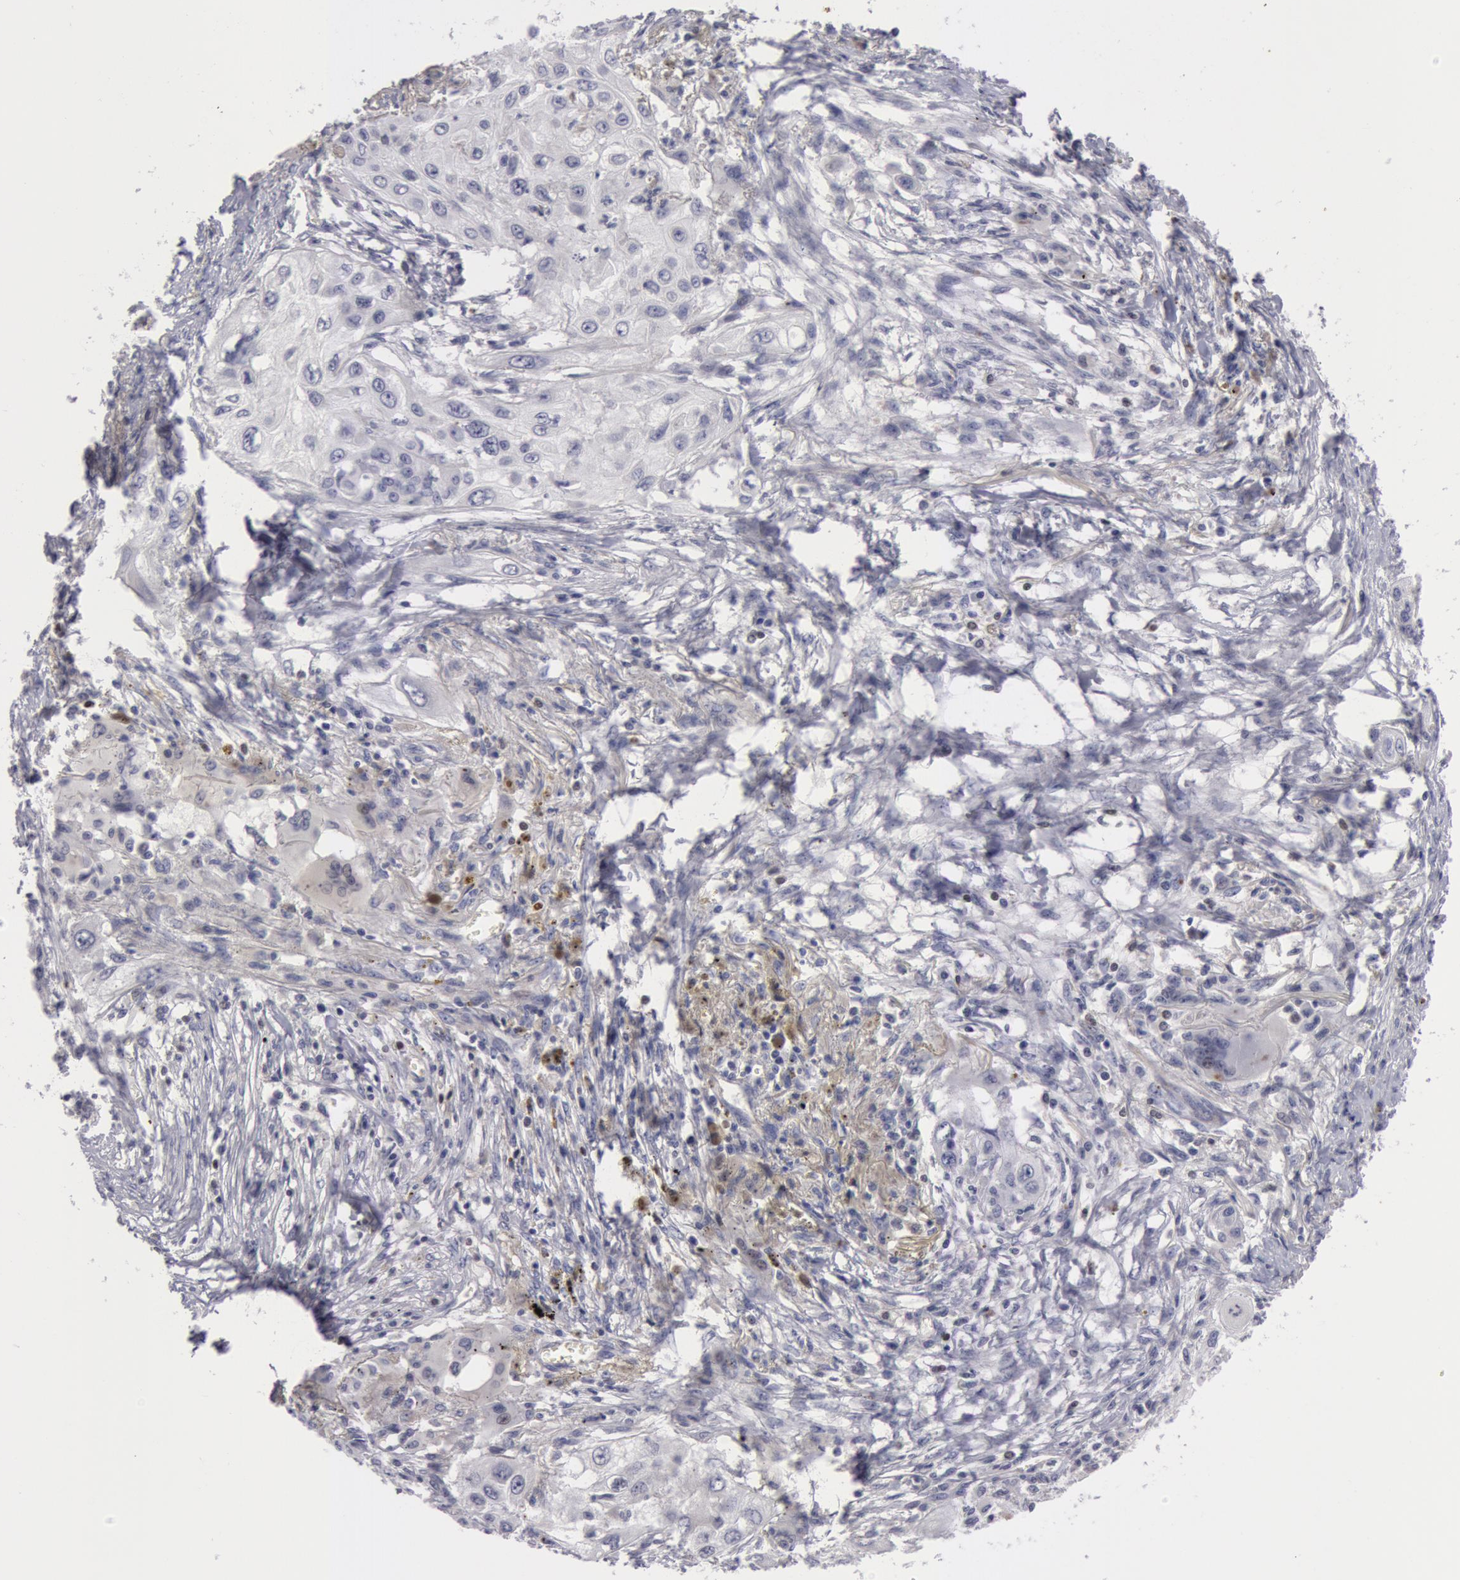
{"staining": {"intensity": "negative", "quantity": "none", "location": "none"}, "tissue": "lung cancer", "cell_type": "Tumor cells", "image_type": "cancer", "snomed": [{"axis": "morphology", "description": "Squamous cell carcinoma, NOS"}, {"axis": "topography", "description": "Lung"}], "caption": "This is an immunohistochemistry (IHC) image of human lung cancer. There is no staining in tumor cells.", "gene": "NLGN4X", "patient": {"sex": "male", "age": 71}}